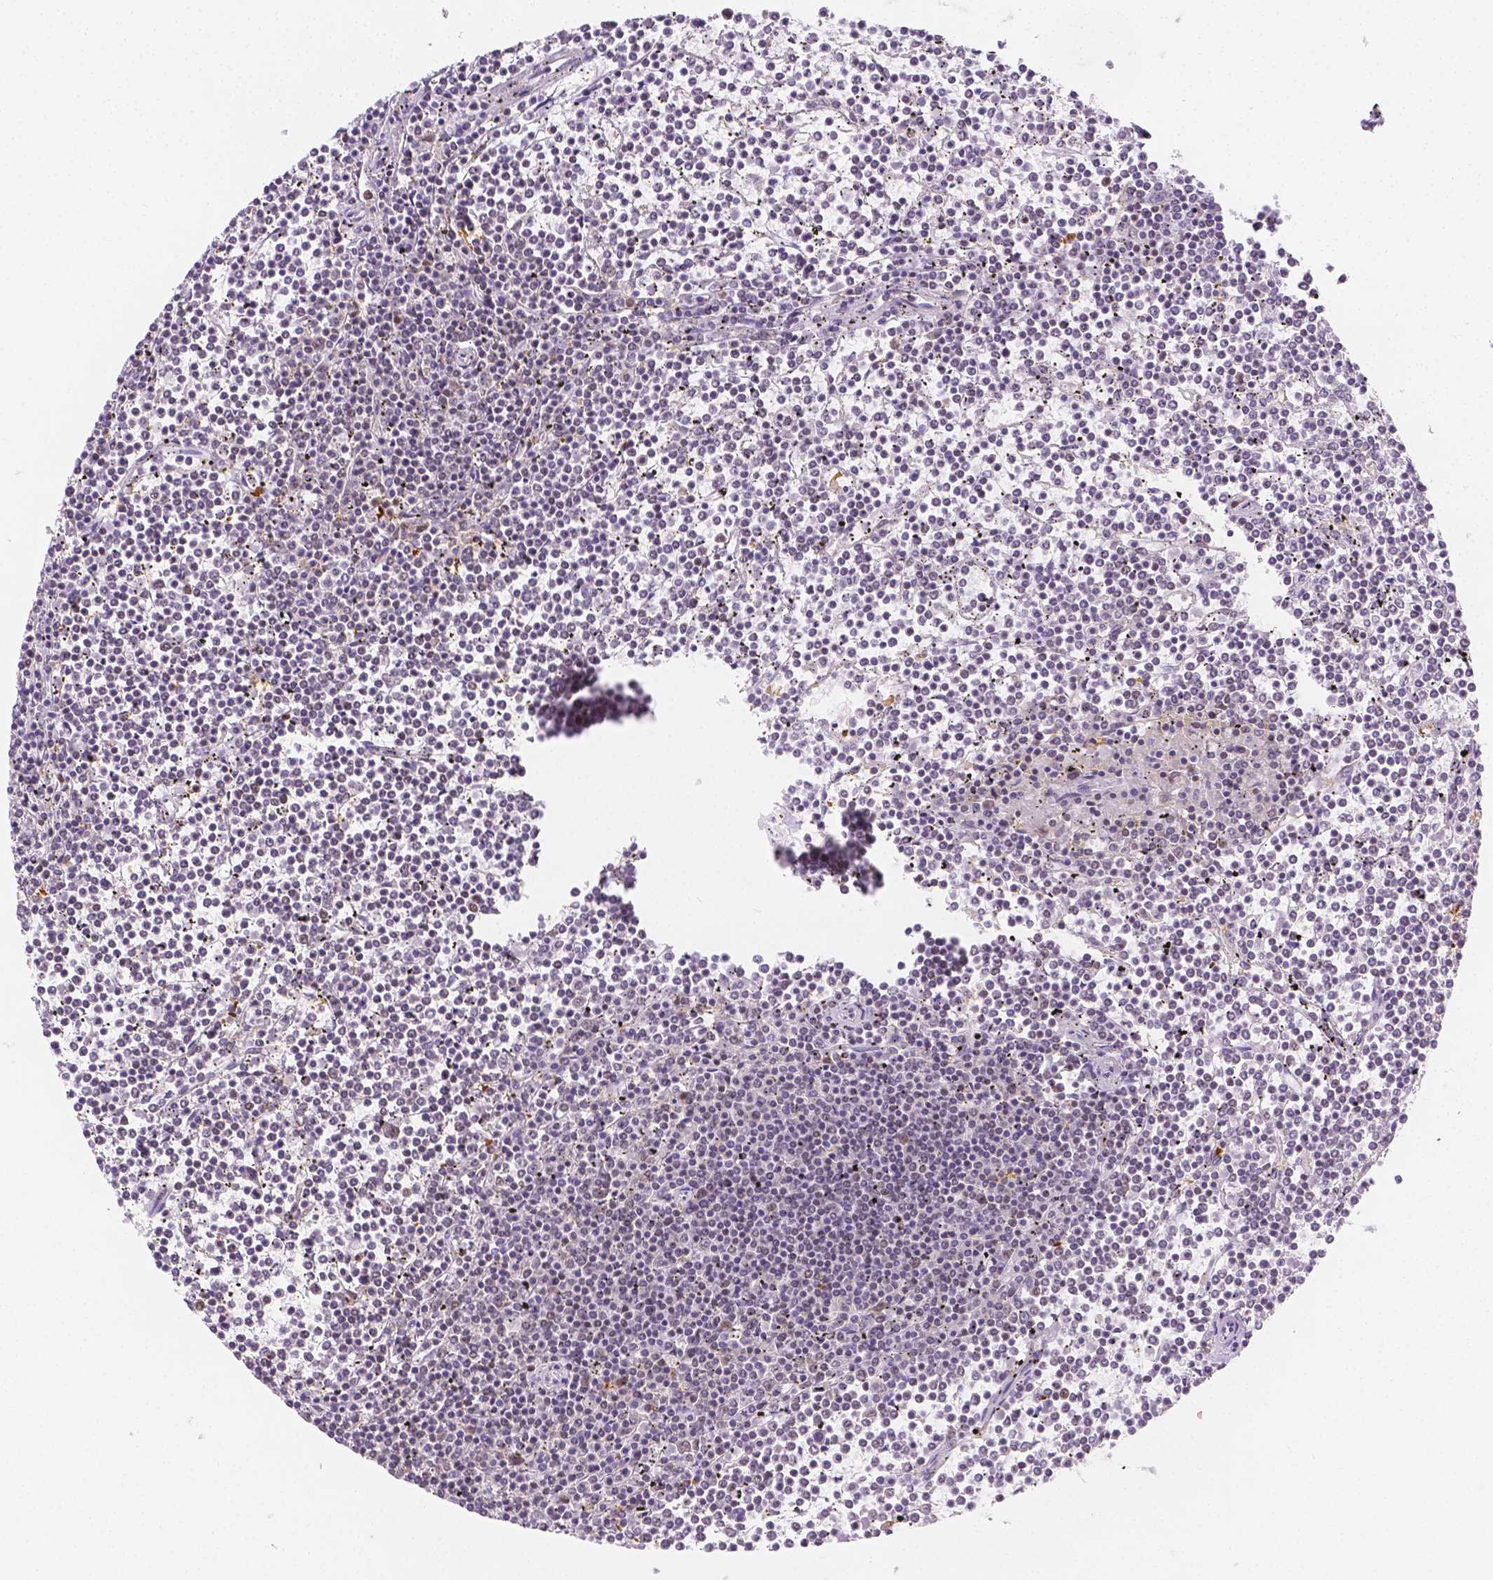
{"staining": {"intensity": "negative", "quantity": "none", "location": "none"}, "tissue": "lymphoma", "cell_type": "Tumor cells", "image_type": "cancer", "snomed": [{"axis": "morphology", "description": "Malignant lymphoma, non-Hodgkin's type, Low grade"}, {"axis": "topography", "description": "Spleen"}], "caption": "The photomicrograph exhibits no significant staining in tumor cells of malignant lymphoma, non-Hodgkin's type (low-grade).", "gene": "SGTB", "patient": {"sex": "female", "age": 19}}